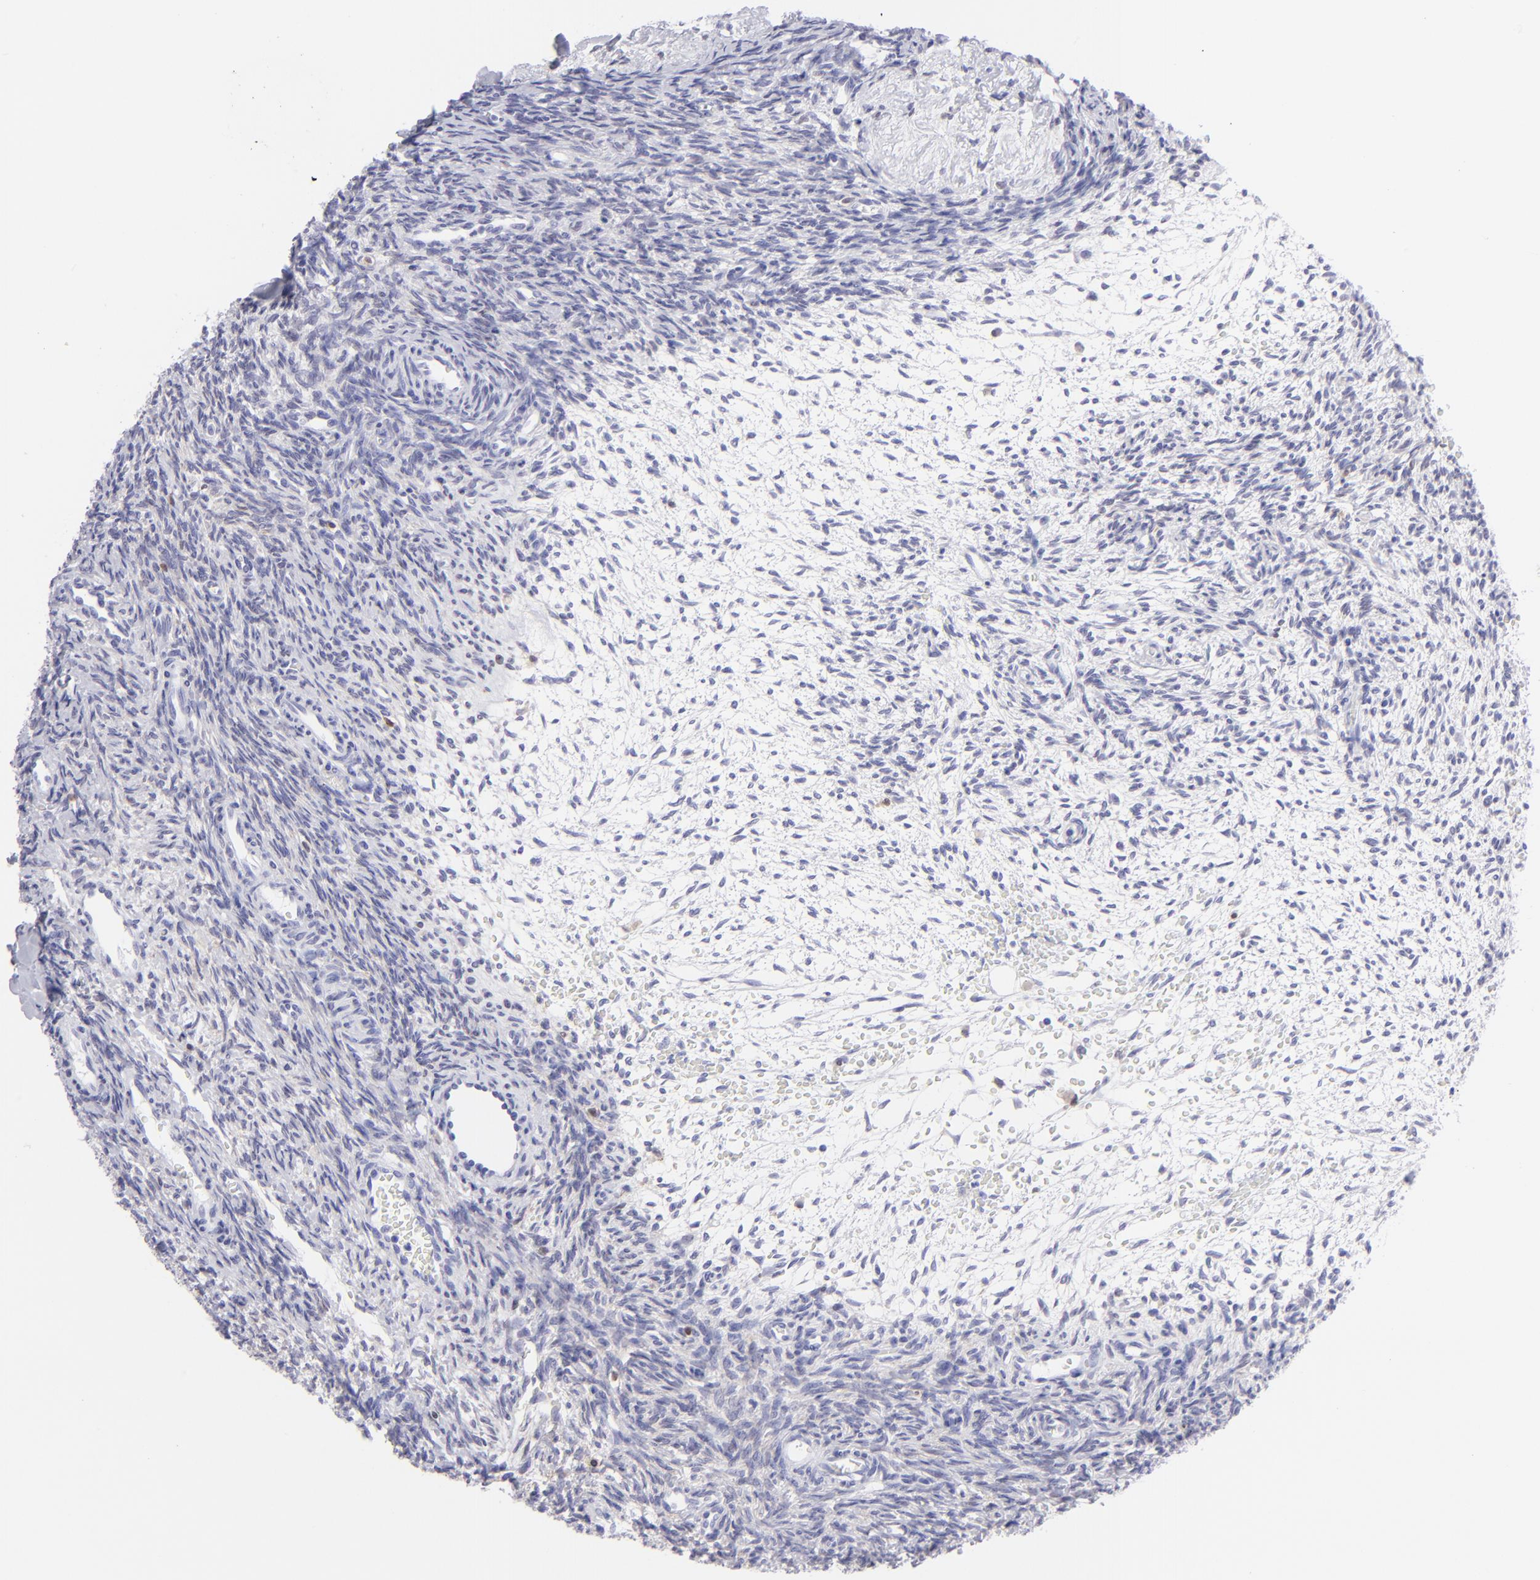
{"staining": {"intensity": "negative", "quantity": "none", "location": "none"}, "tissue": "ovary", "cell_type": "Follicle cells", "image_type": "normal", "snomed": [{"axis": "morphology", "description": "Normal tissue, NOS"}, {"axis": "topography", "description": "Ovary"}], "caption": "An IHC image of benign ovary is shown. There is no staining in follicle cells of ovary.", "gene": "MITF", "patient": {"sex": "female", "age": 39}}